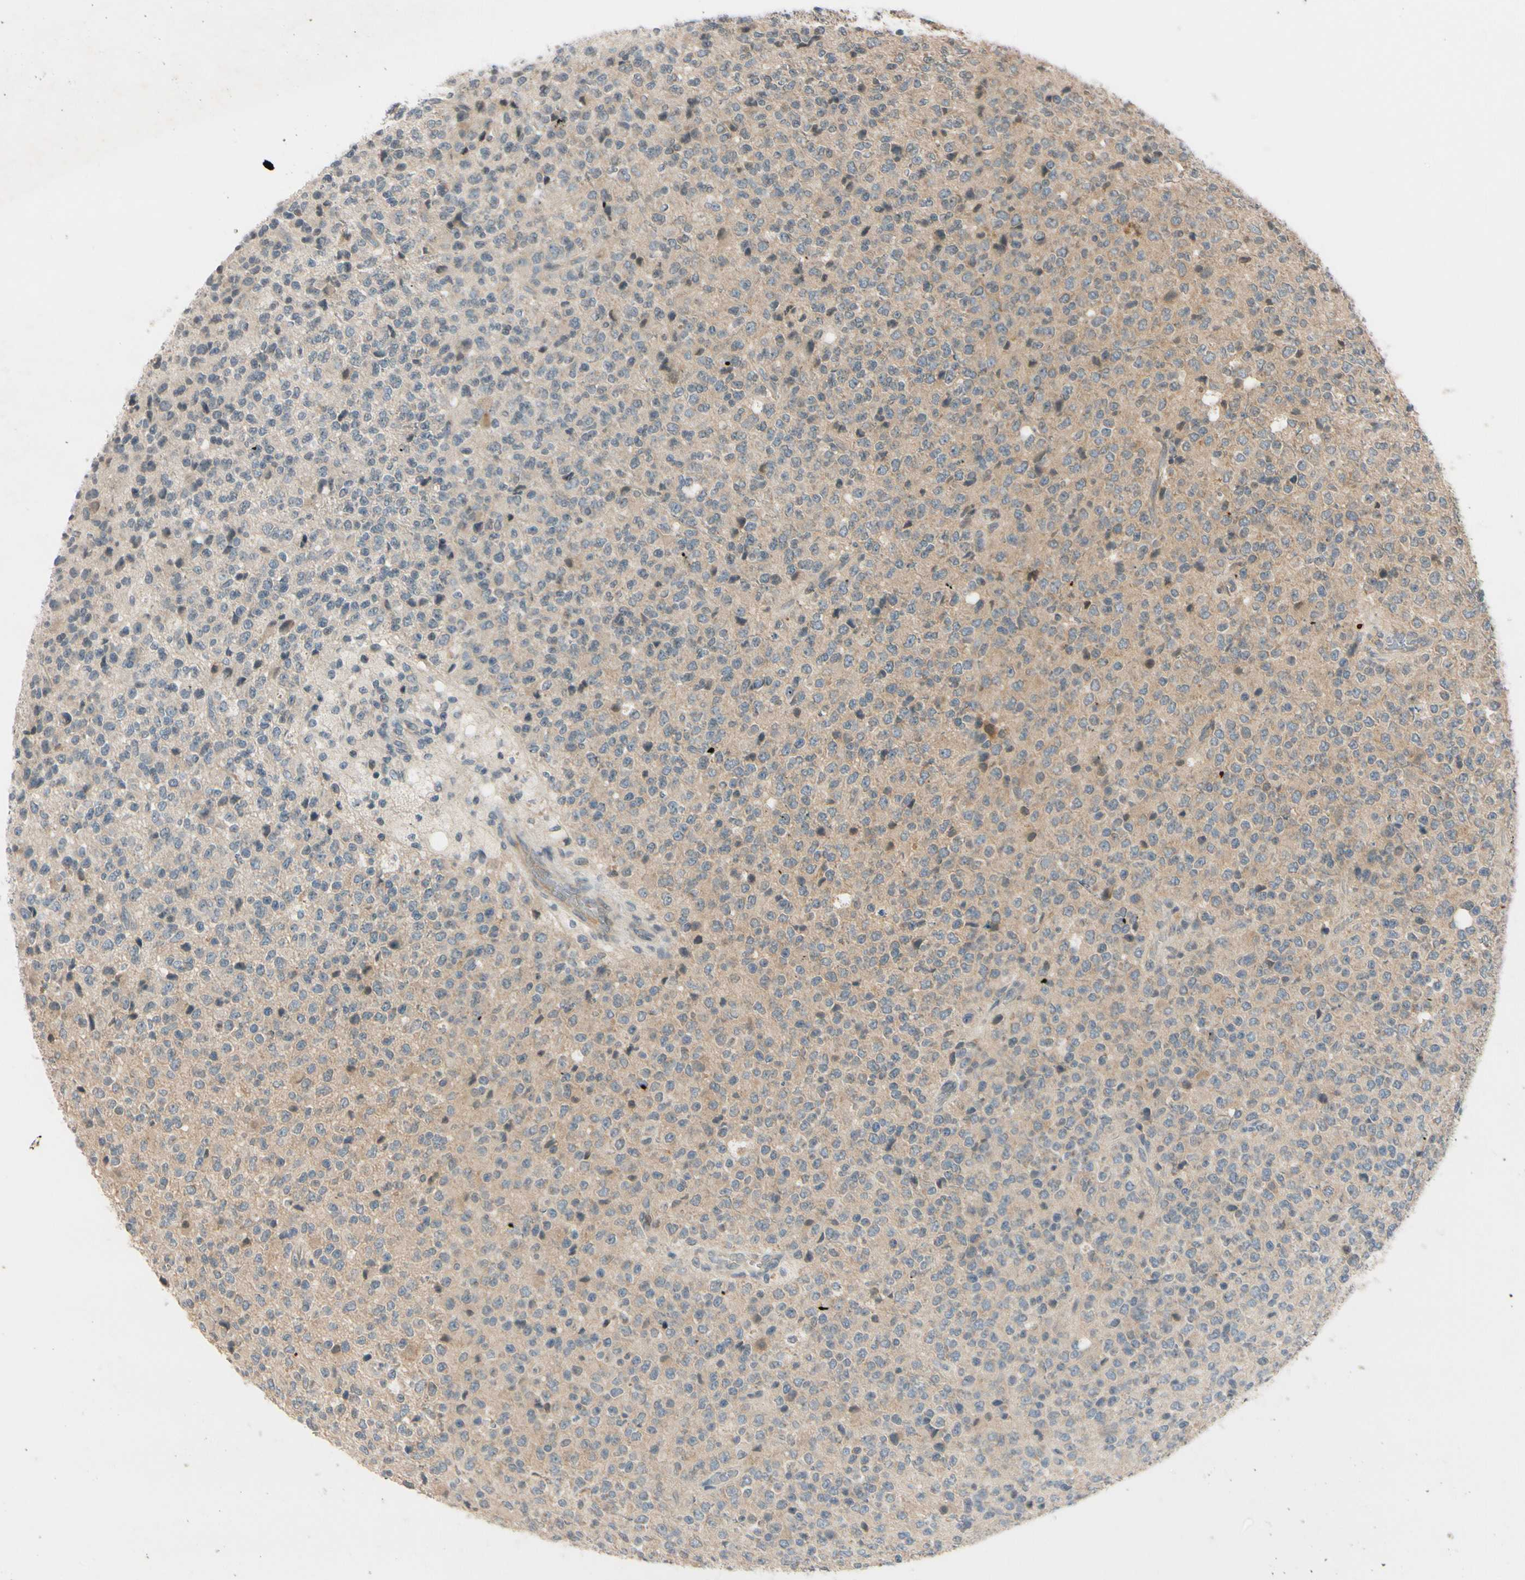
{"staining": {"intensity": "weak", "quantity": "25%-75%", "location": "cytoplasmic/membranous"}, "tissue": "glioma", "cell_type": "Tumor cells", "image_type": "cancer", "snomed": [{"axis": "morphology", "description": "Glioma, malignant, High grade"}, {"axis": "topography", "description": "pancreas cauda"}], "caption": "High-magnification brightfield microscopy of glioma stained with DAB (brown) and counterstained with hematoxylin (blue). tumor cells exhibit weak cytoplasmic/membranous expression is identified in approximately25%-75% of cells. (DAB (3,3'-diaminobenzidine) IHC, brown staining for protein, blue staining for nuclei).", "gene": "FGF10", "patient": {"sex": "male", "age": 60}}